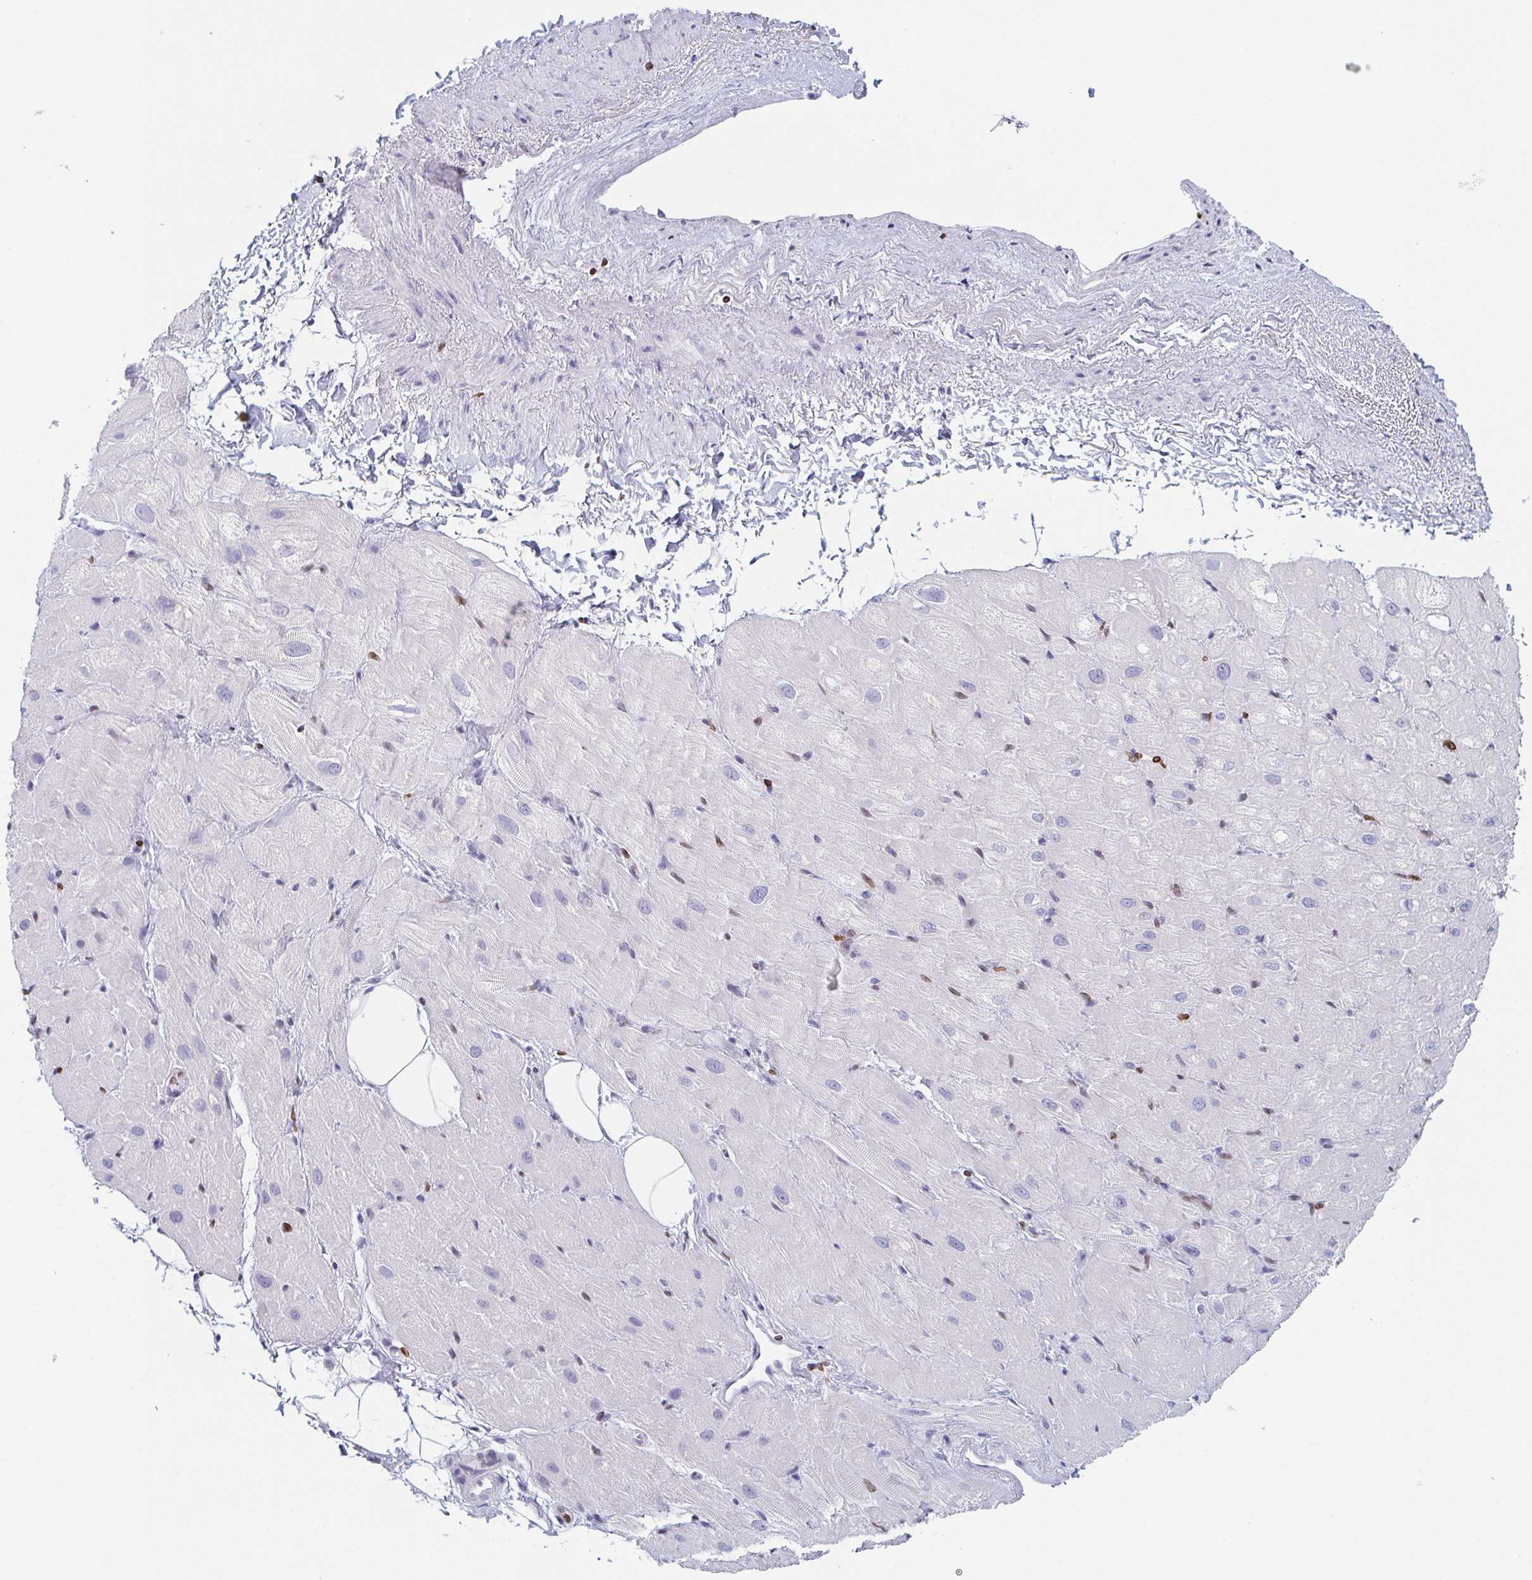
{"staining": {"intensity": "negative", "quantity": "none", "location": "none"}, "tissue": "heart muscle", "cell_type": "Cardiomyocytes", "image_type": "normal", "snomed": [{"axis": "morphology", "description": "Normal tissue, NOS"}, {"axis": "topography", "description": "Heart"}], "caption": "There is no significant positivity in cardiomyocytes of heart muscle. The staining was performed using DAB (3,3'-diaminobenzidine) to visualize the protein expression in brown, while the nuclei were stained in blue with hematoxylin (Magnification: 20x).", "gene": "BTBD7", "patient": {"sex": "male", "age": 62}}